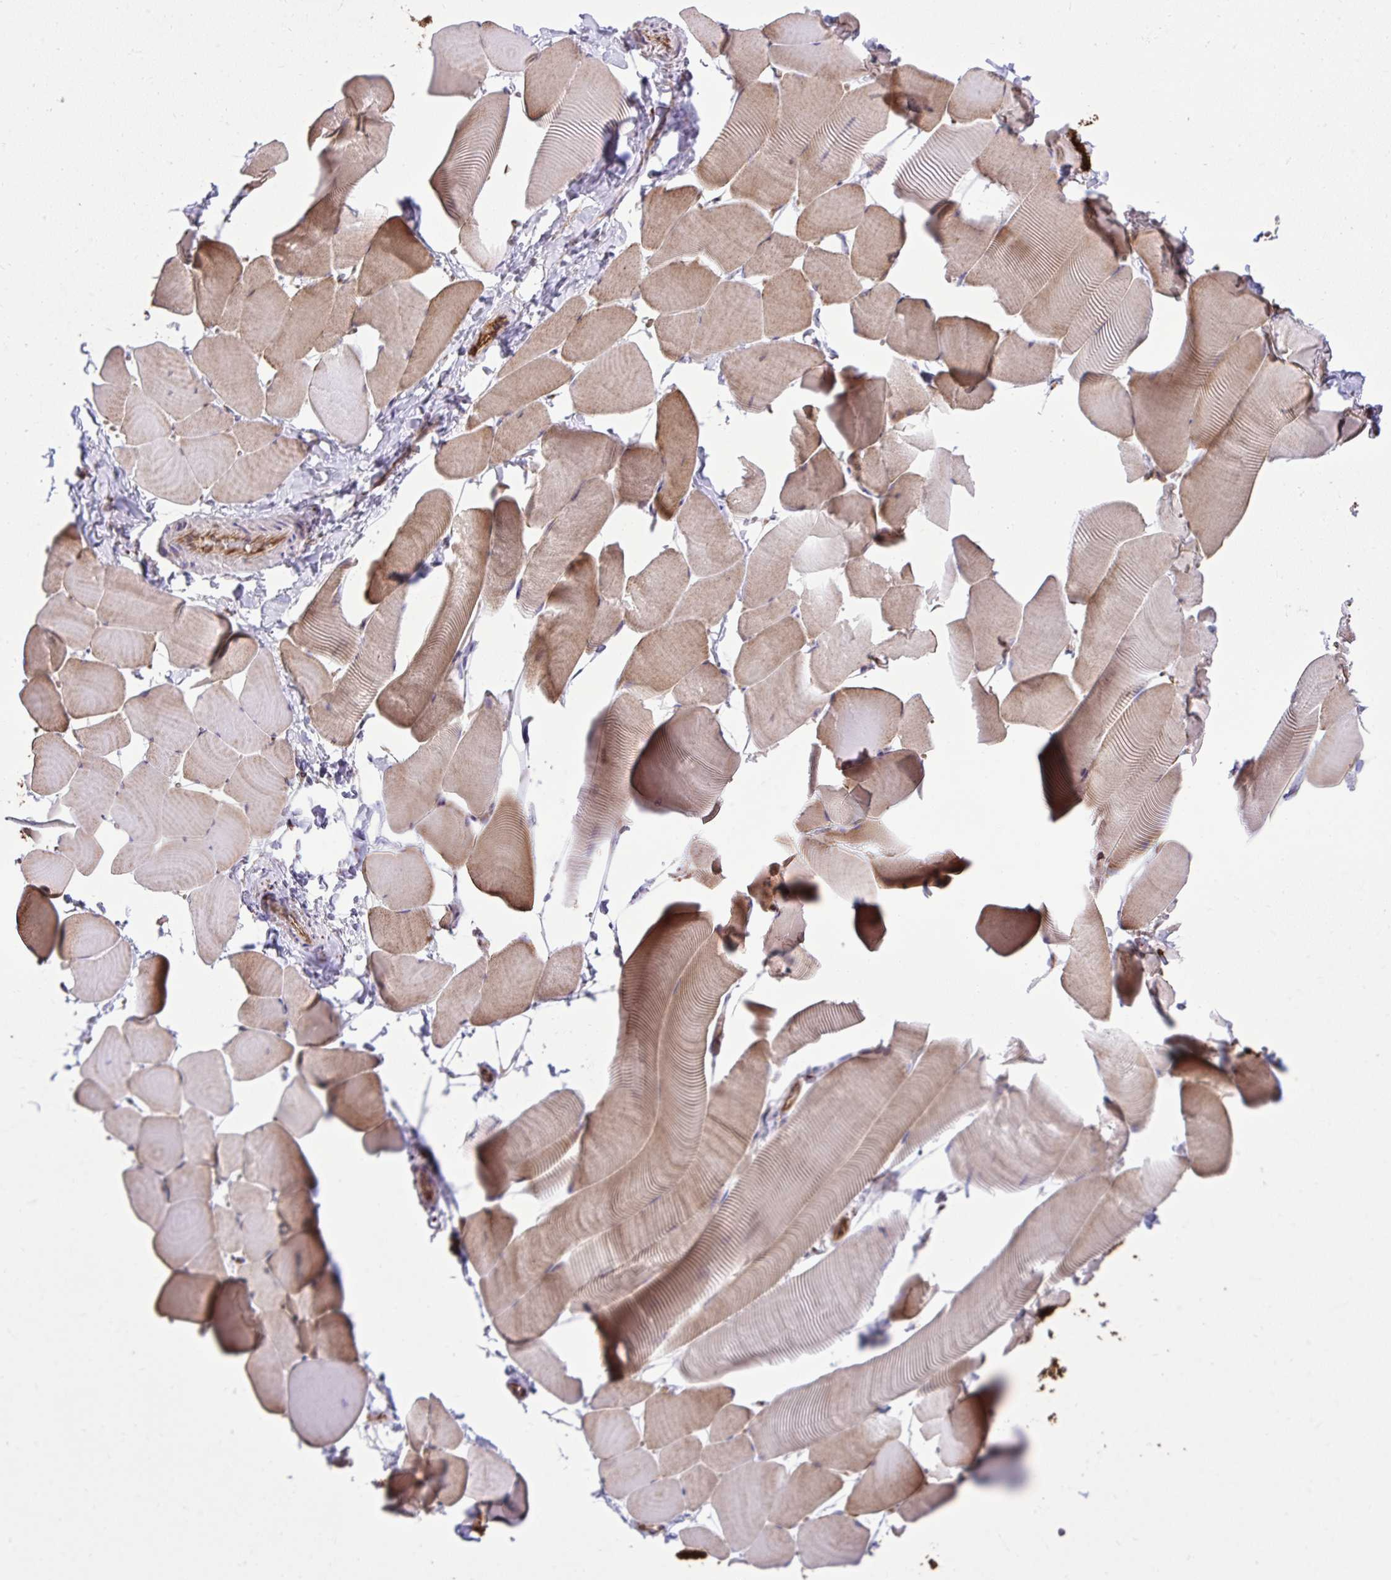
{"staining": {"intensity": "moderate", "quantity": ">75%", "location": "cytoplasmic/membranous"}, "tissue": "skeletal muscle", "cell_type": "Myocytes", "image_type": "normal", "snomed": [{"axis": "morphology", "description": "Normal tissue, NOS"}, {"axis": "topography", "description": "Skeletal muscle"}], "caption": "A brown stain labels moderate cytoplasmic/membranous expression of a protein in myocytes of unremarkable human skeletal muscle.", "gene": "NMNAT3", "patient": {"sex": "male", "age": 25}}